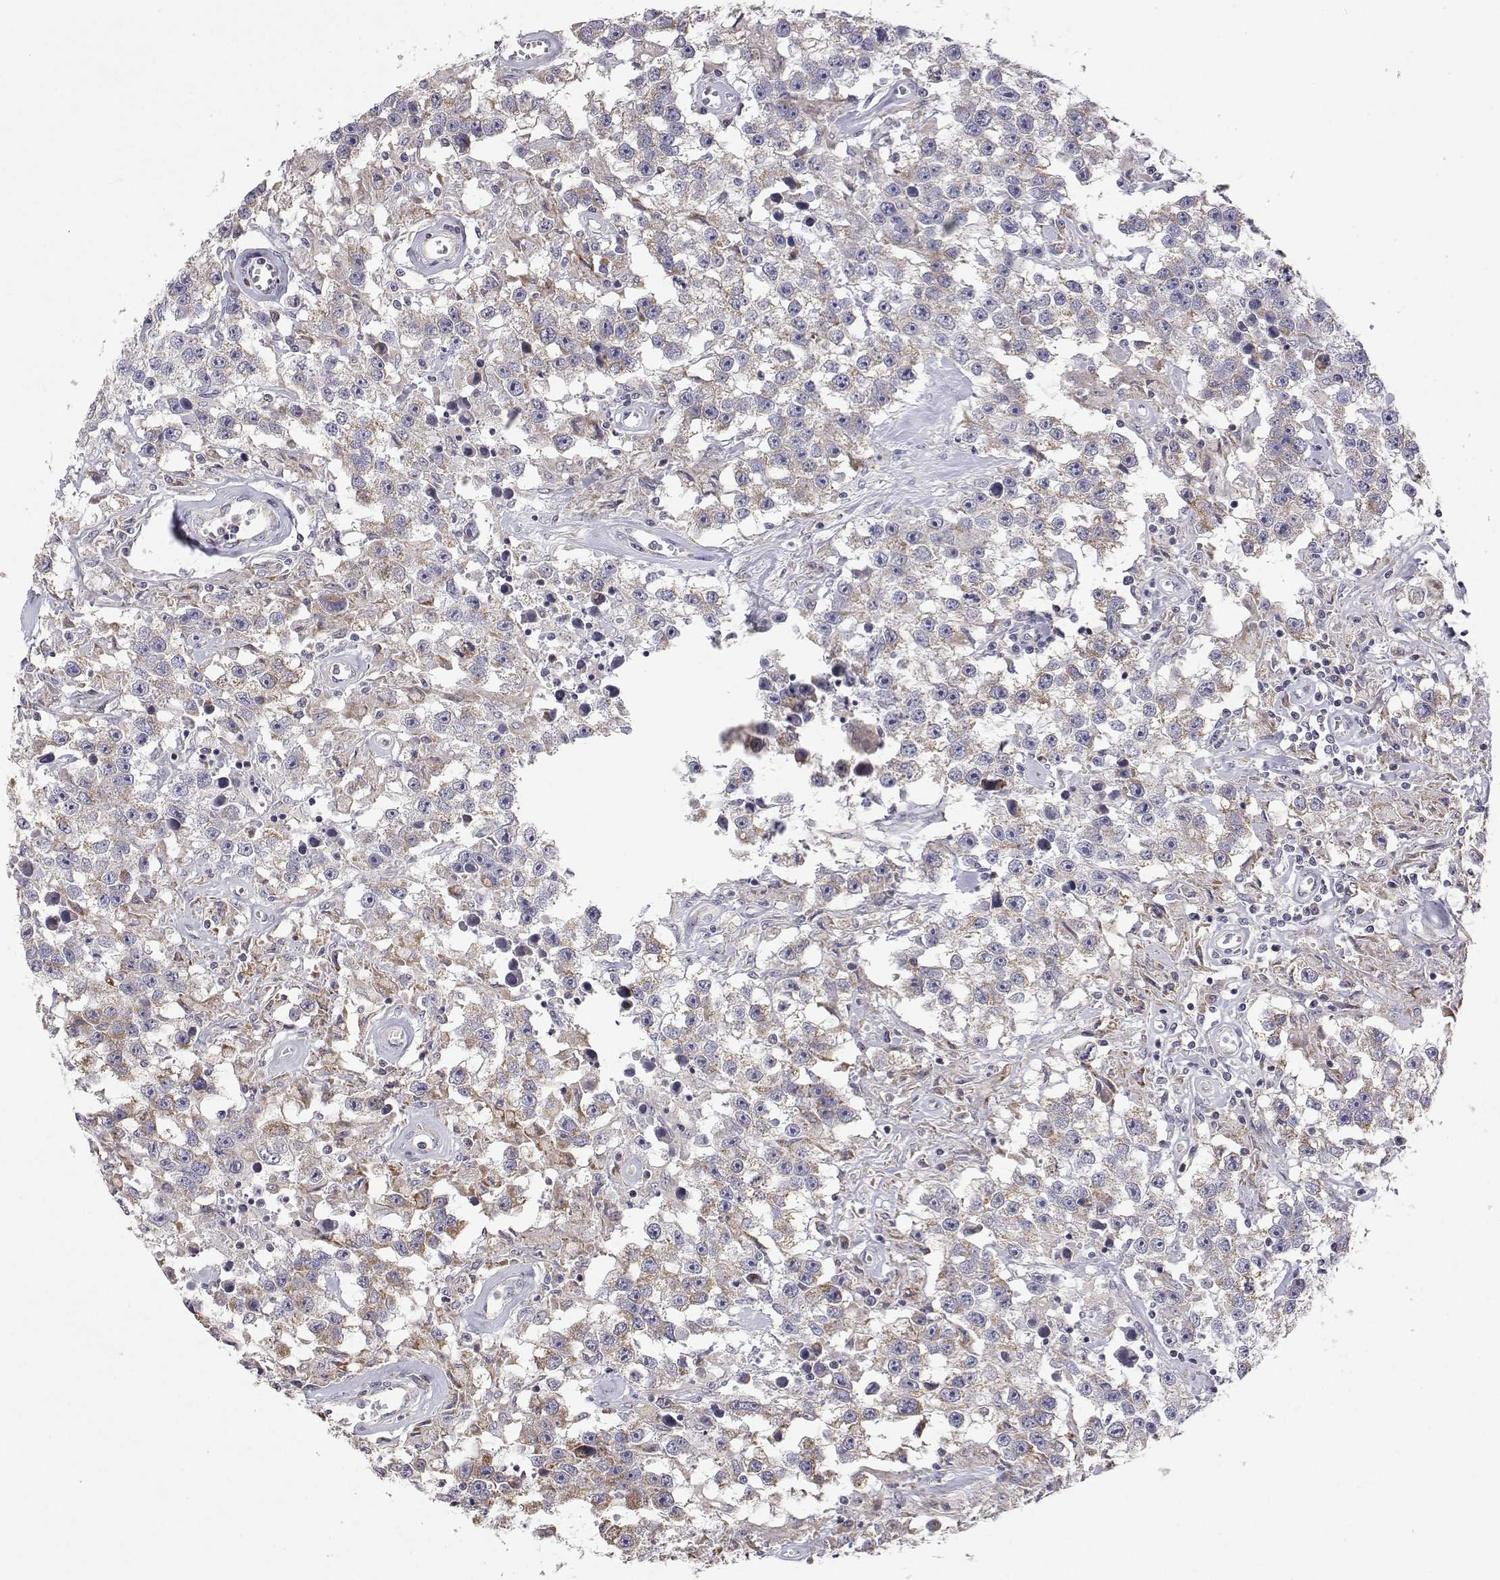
{"staining": {"intensity": "weak", "quantity": "<25%", "location": "cytoplasmic/membranous"}, "tissue": "testis cancer", "cell_type": "Tumor cells", "image_type": "cancer", "snomed": [{"axis": "morphology", "description": "Seminoma, NOS"}, {"axis": "topography", "description": "Testis"}], "caption": "DAB (3,3'-diaminobenzidine) immunohistochemical staining of human seminoma (testis) exhibits no significant staining in tumor cells.", "gene": "MRPL3", "patient": {"sex": "male", "age": 43}}